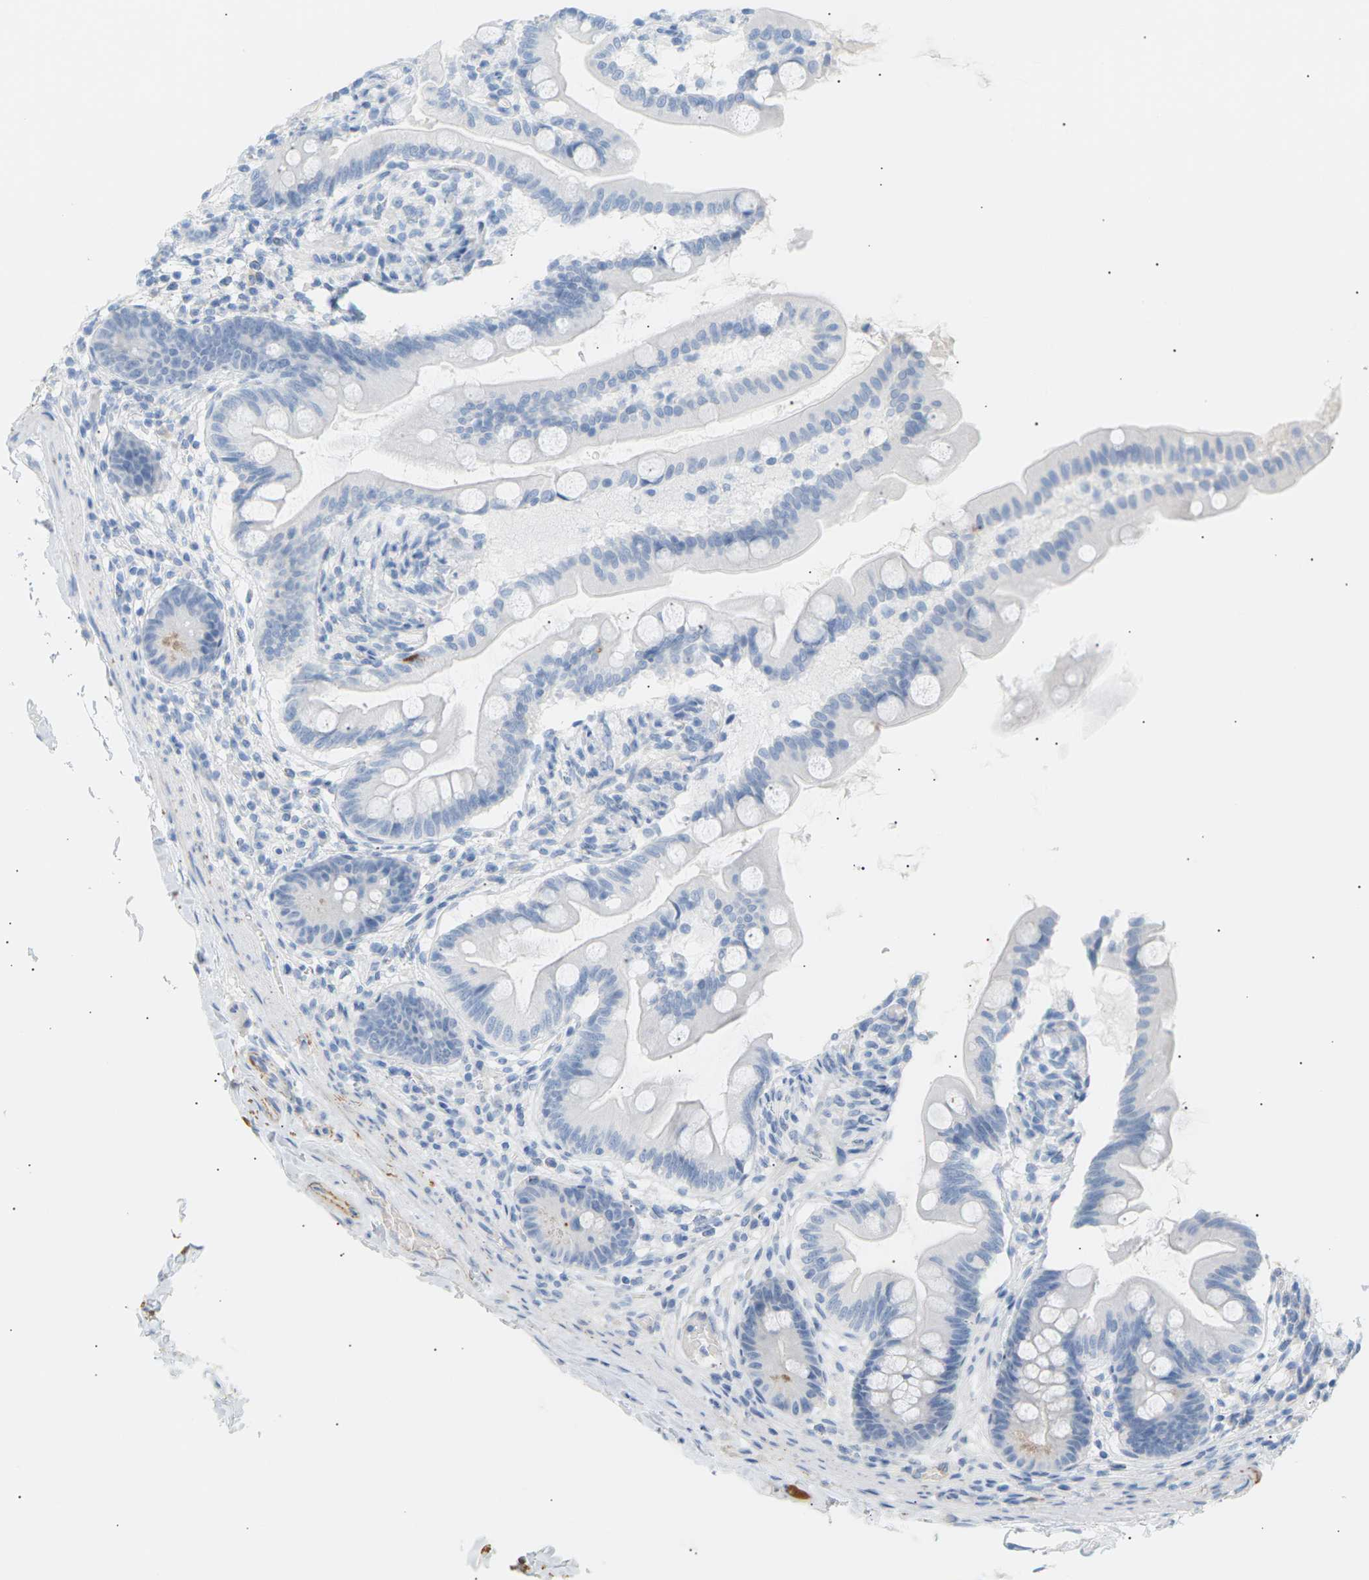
{"staining": {"intensity": "negative", "quantity": "none", "location": "none"}, "tissue": "small intestine", "cell_type": "Glandular cells", "image_type": "normal", "snomed": [{"axis": "morphology", "description": "Normal tissue, NOS"}, {"axis": "topography", "description": "Small intestine"}], "caption": "DAB immunohistochemical staining of benign small intestine exhibits no significant staining in glandular cells.", "gene": "CLU", "patient": {"sex": "female", "age": 56}}